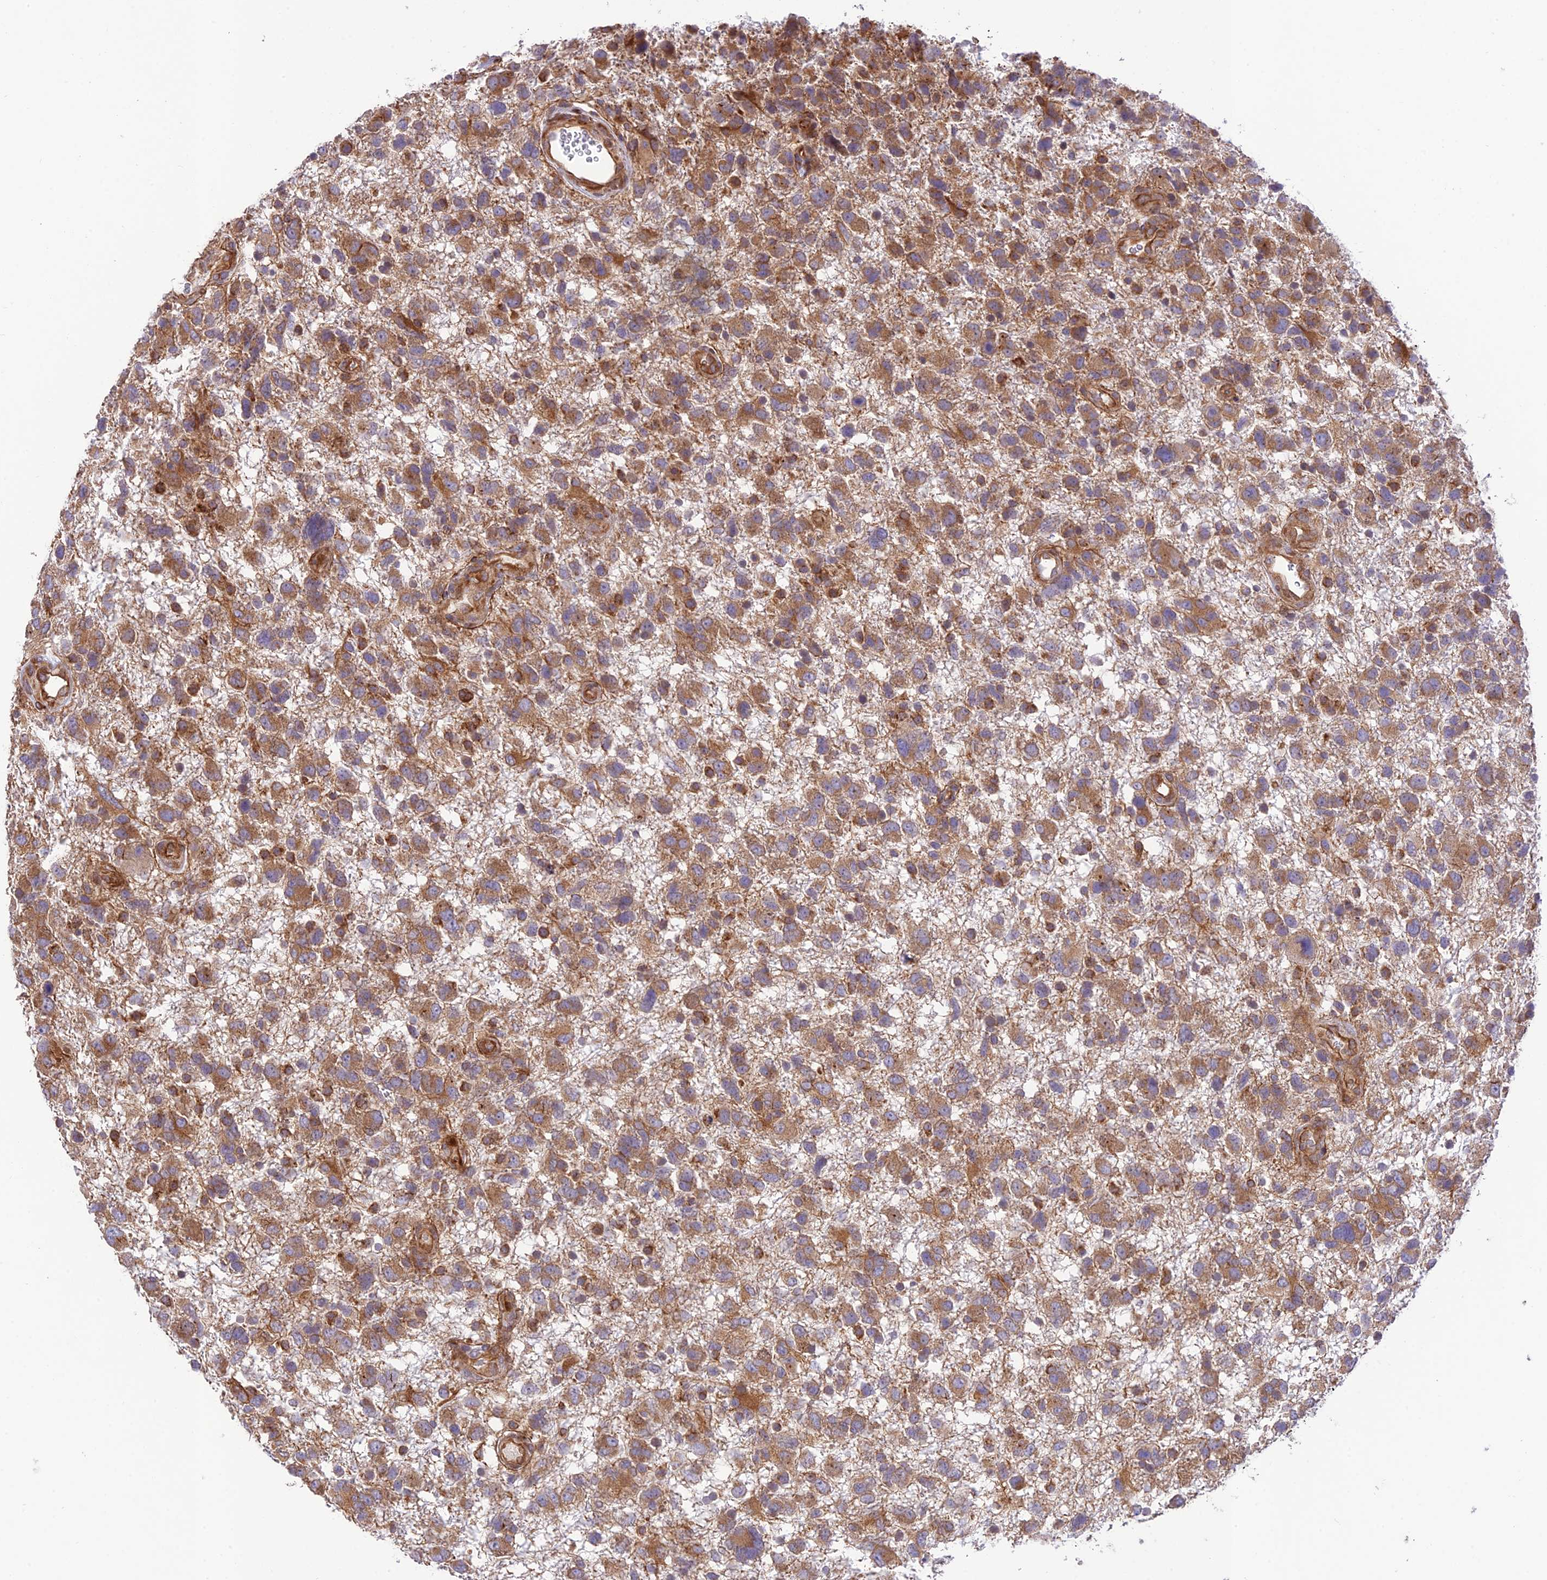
{"staining": {"intensity": "moderate", "quantity": ">75%", "location": "cytoplasmic/membranous"}, "tissue": "glioma", "cell_type": "Tumor cells", "image_type": "cancer", "snomed": [{"axis": "morphology", "description": "Glioma, malignant, High grade"}, {"axis": "topography", "description": "Brain"}], "caption": "Human glioma stained for a protein (brown) shows moderate cytoplasmic/membranous positive expression in about >75% of tumor cells.", "gene": "EXOC3L4", "patient": {"sex": "male", "age": 61}}